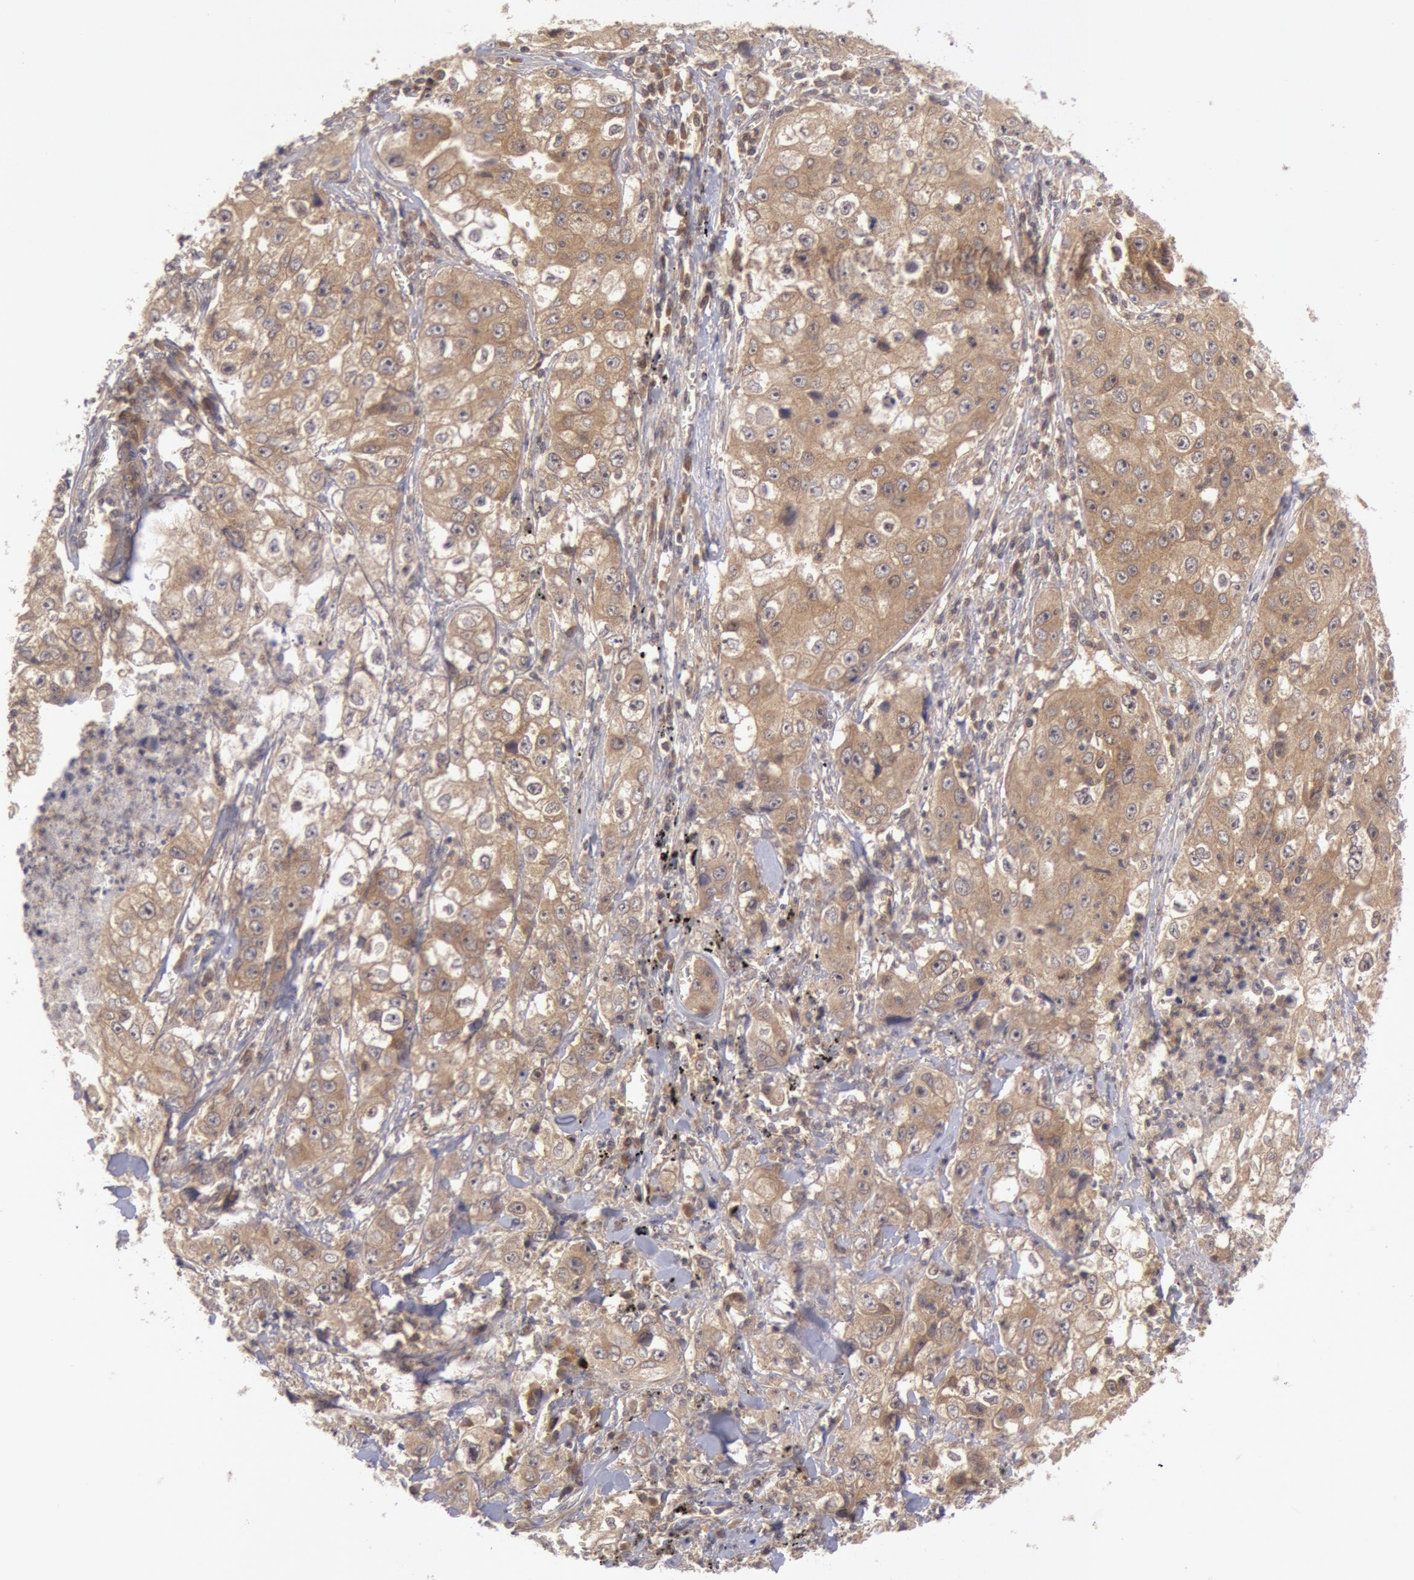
{"staining": {"intensity": "moderate", "quantity": ">75%", "location": "cytoplasmic/membranous"}, "tissue": "lung cancer", "cell_type": "Tumor cells", "image_type": "cancer", "snomed": [{"axis": "morphology", "description": "Squamous cell carcinoma, NOS"}, {"axis": "topography", "description": "Lung"}], "caption": "Protein expression analysis of human lung cancer (squamous cell carcinoma) reveals moderate cytoplasmic/membranous staining in approximately >75% of tumor cells. Nuclei are stained in blue.", "gene": "BRAF", "patient": {"sex": "male", "age": 64}}